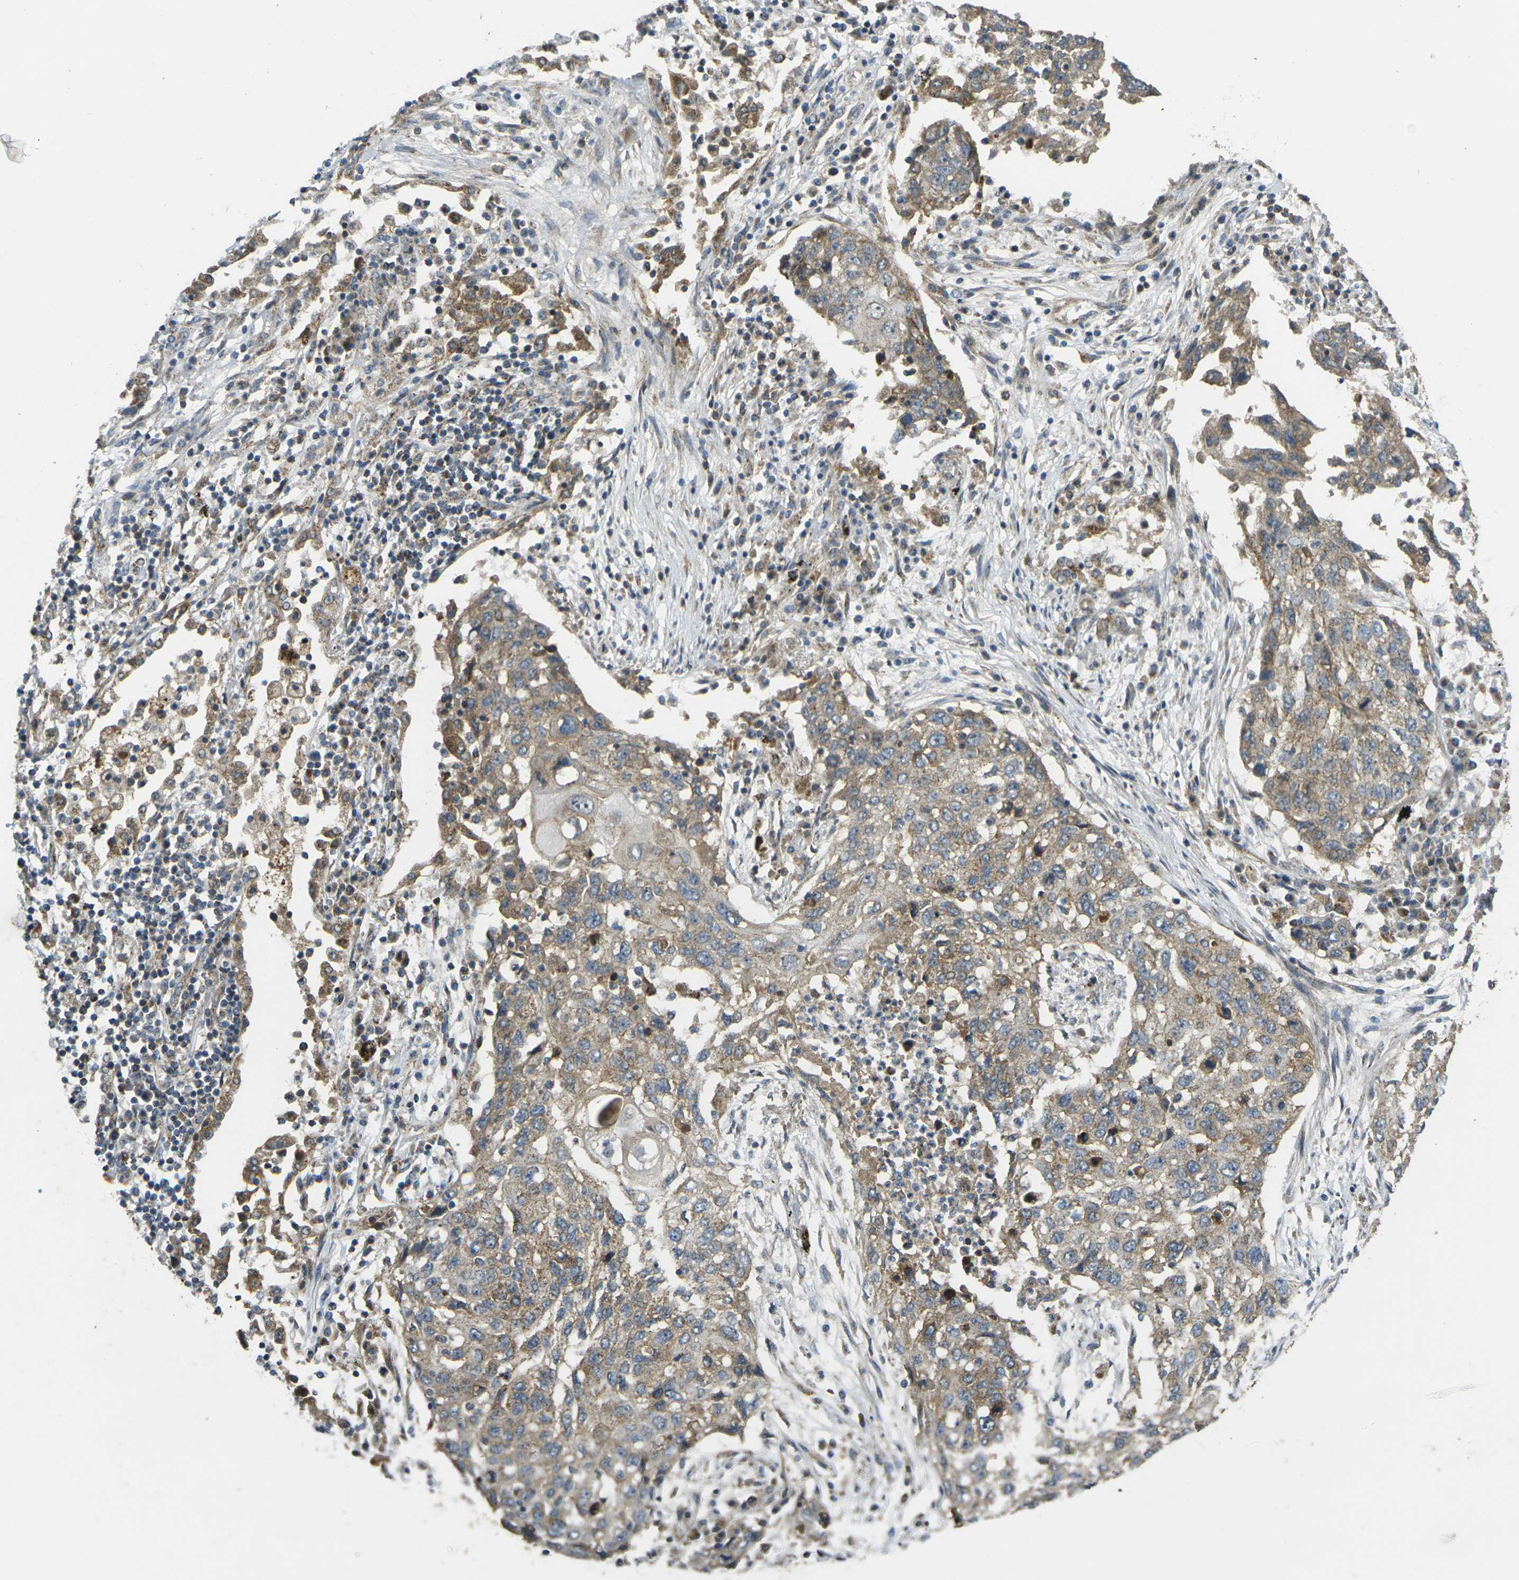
{"staining": {"intensity": "moderate", "quantity": ">75%", "location": "cytoplasmic/membranous"}, "tissue": "lung cancer", "cell_type": "Tumor cells", "image_type": "cancer", "snomed": [{"axis": "morphology", "description": "Squamous cell carcinoma, NOS"}, {"axis": "topography", "description": "Lung"}], "caption": "Lung cancer stained with a brown dye shows moderate cytoplasmic/membranous positive positivity in approximately >75% of tumor cells.", "gene": "IGF1R", "patient": {"sex": "female", "age": 63}}